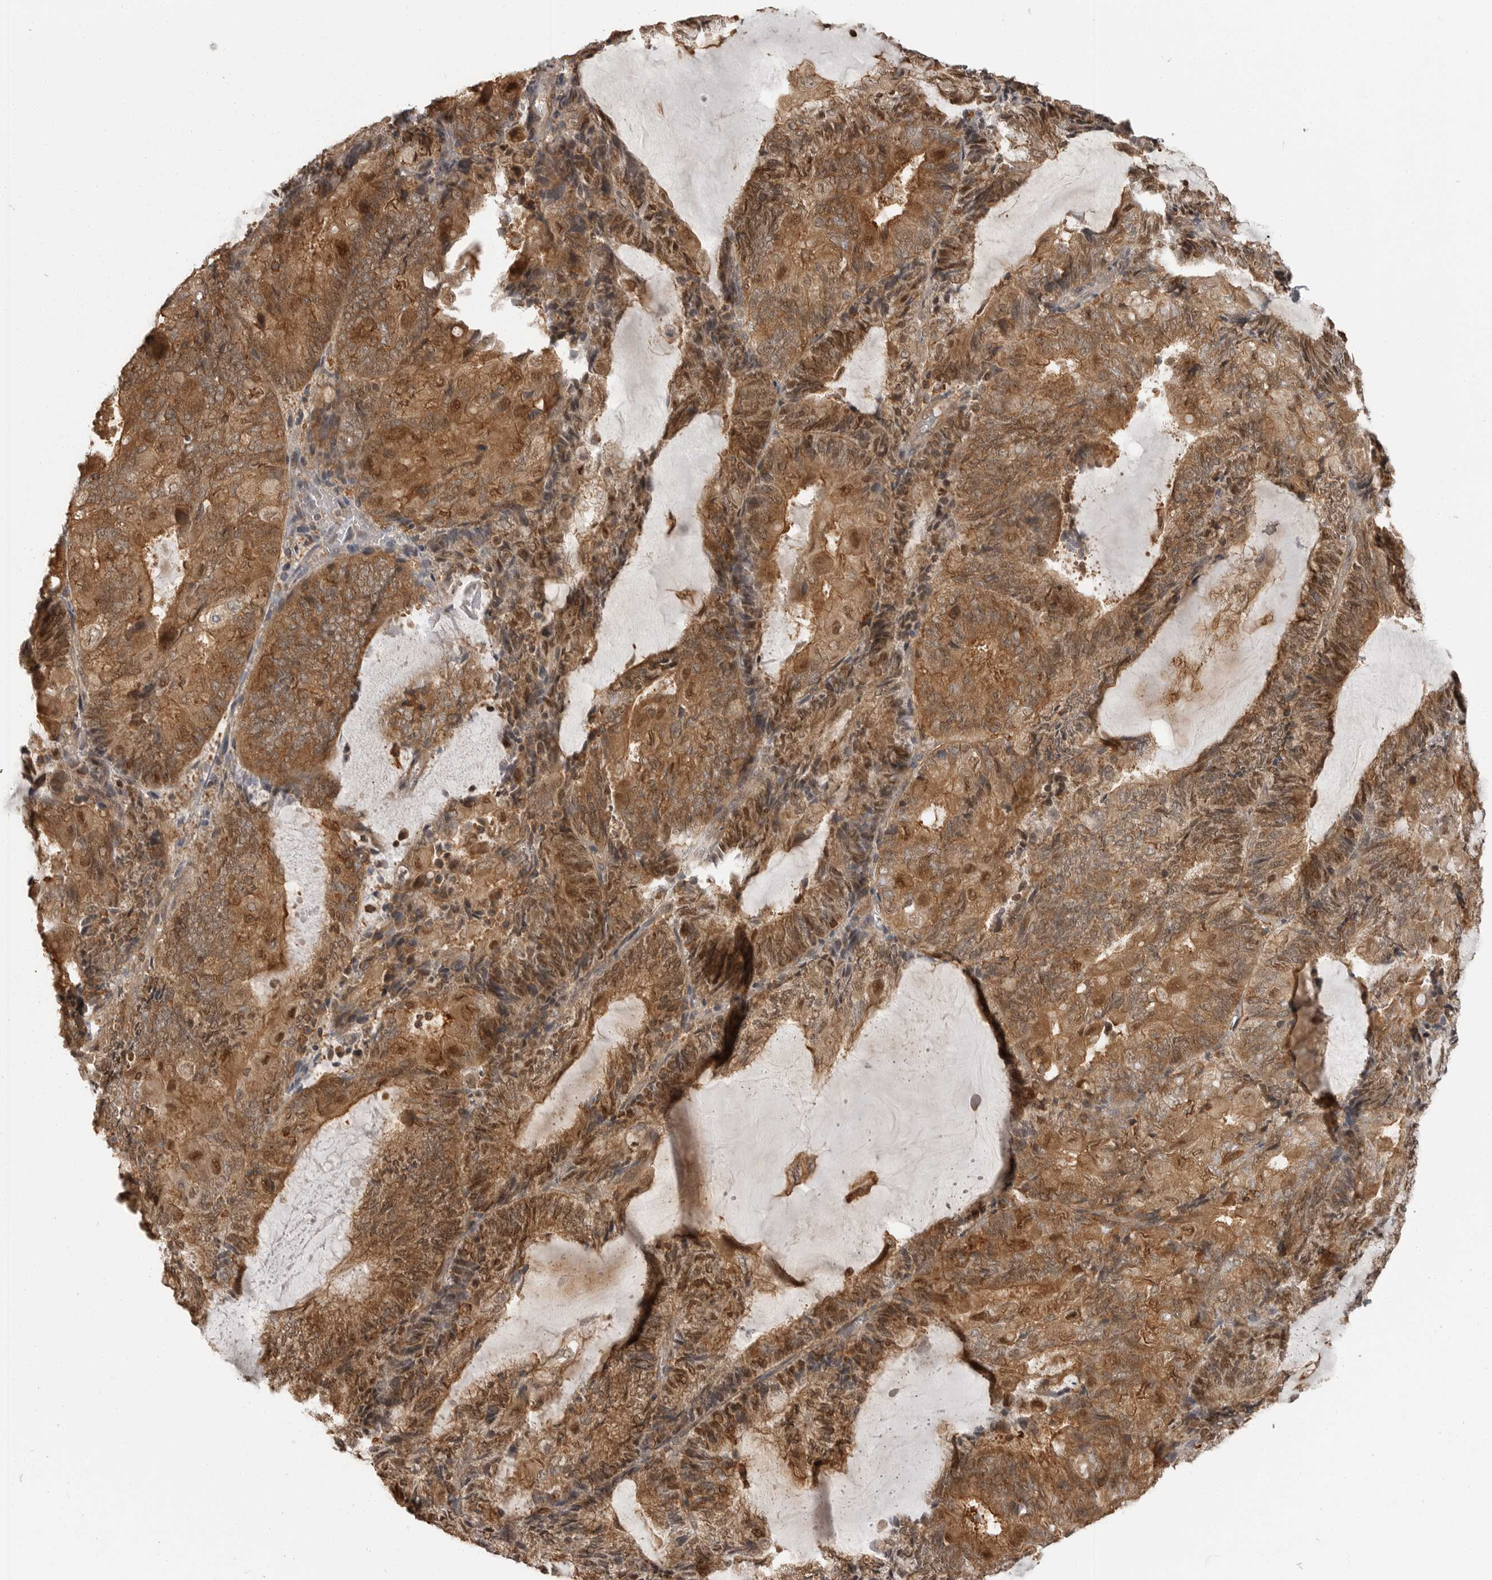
{"staining": {"intensity": "strong", "quantity": ">75%", "location": "cytoplasmic/membranous,nuclear"}, "tissue": "endometrial cancer", "cell_type": "Tumor cells", "image_type": "cancer", "snomed": [{"axis": "morphology", "description": "Adenocarcinoma, NOS"}, {"axis": "topography", "description": "Endometrium"}], "caption": "Immunohistochemistry (IHC) of endometrial cancer (adenocarcinoma) reveals high levels of strong cytoplasmic/membranous and nuclear staining in about >75% of tumor cells. The staining is performed using DAB brown chromogen to label protein expression. The nuclei are counter-stained blue using hematoxylin.", "gene": "ERN1", "patient": {"sex": "female", "age": 81}}